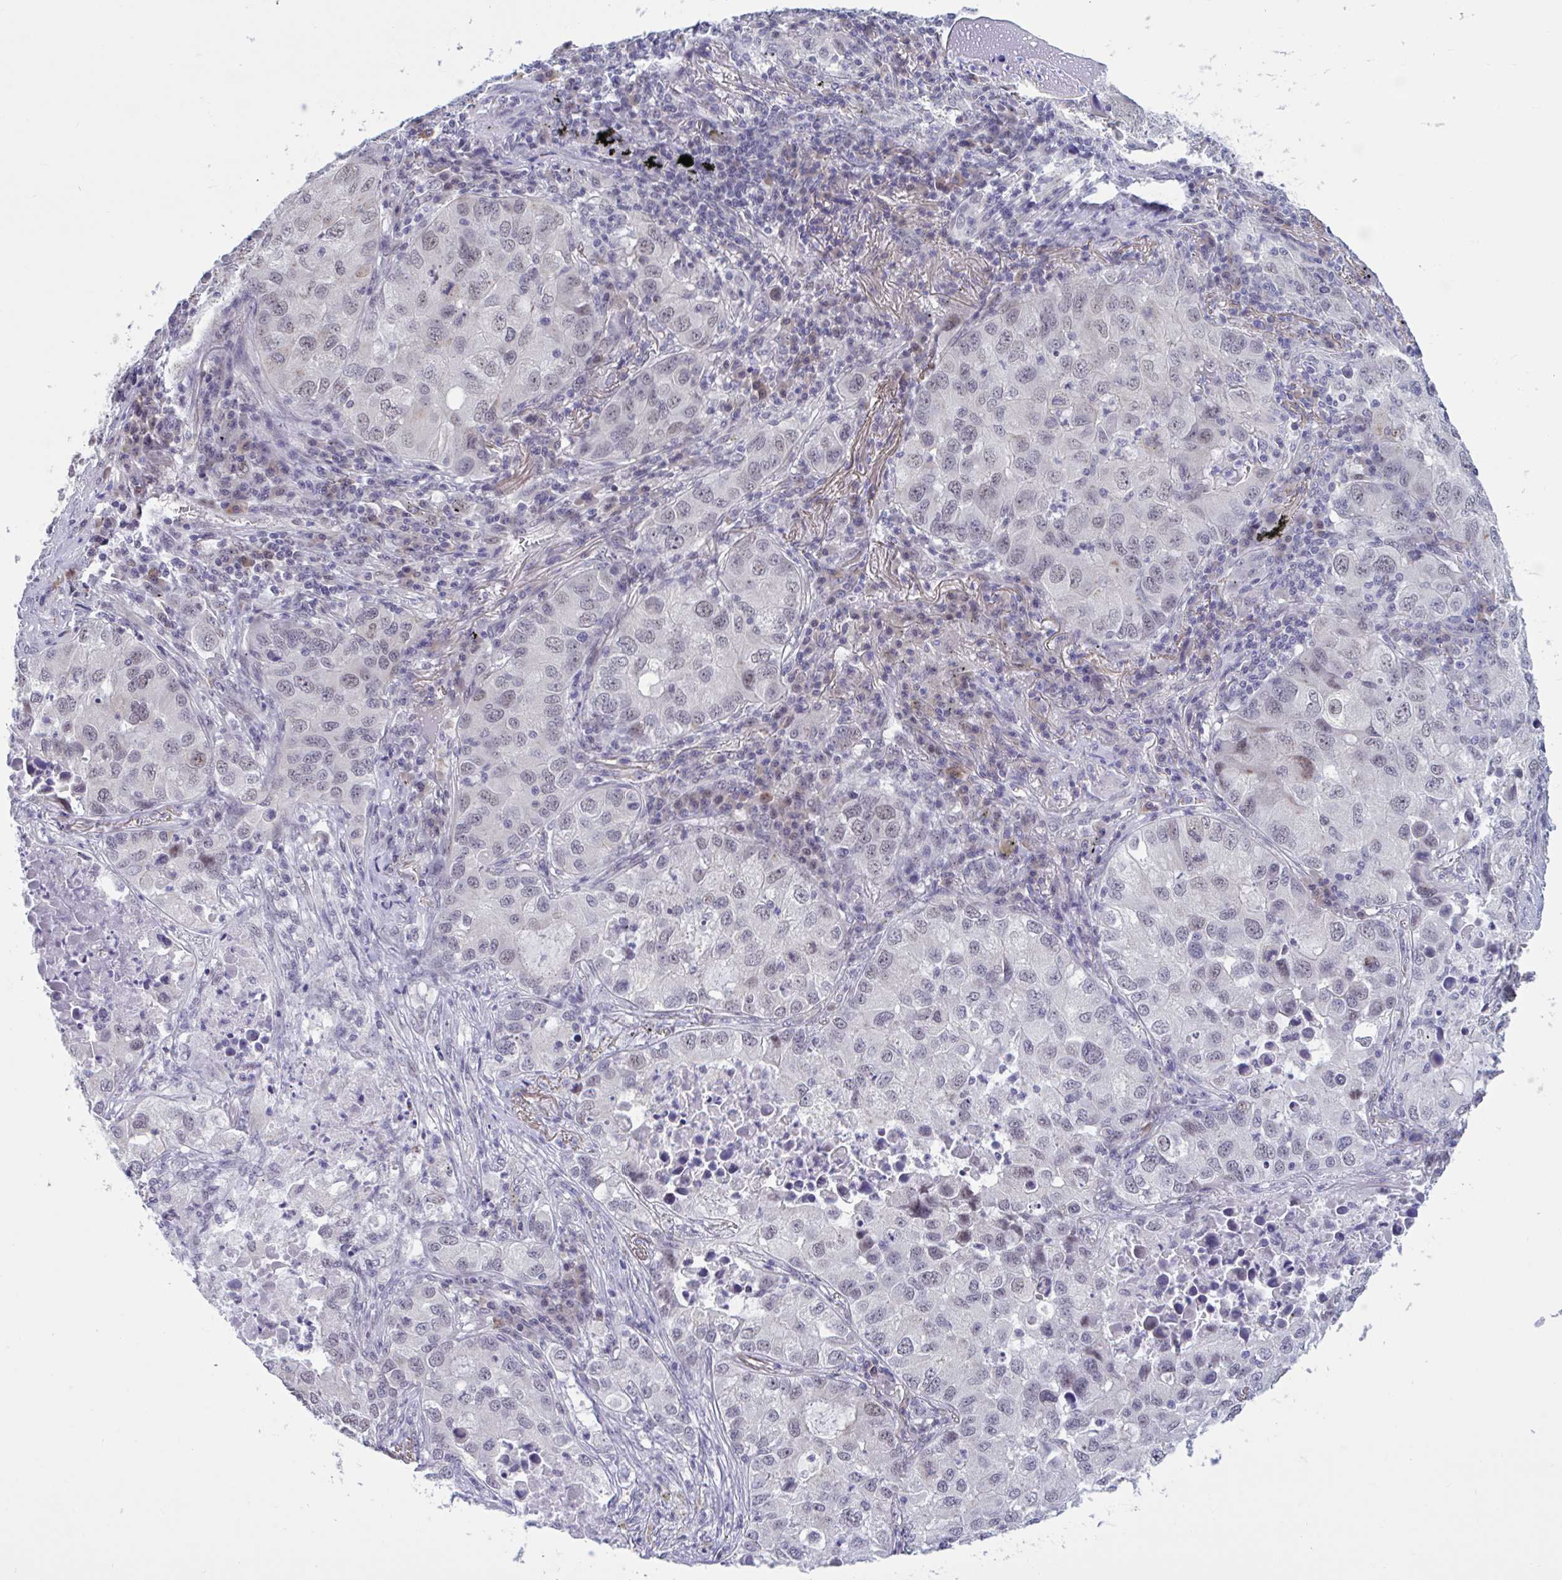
{"staining": {"intensity": "negative", "quantity": "none", "location": "none"}, "tissue": "lung cancer", "cell_type": "Tumor cells", "image_type": "cancer", "snomed": [{"axis": "morphology", "description": "Normal morphology"}, {"axis": "morphology", "description": "Adenocarcinoma, NOS"}, {"axis": "topography", "description": "Lymph node"}, {"axis": "topography", "description": "Lung"}], "caption": "Image shows no protein staining in tumor cells of lung adenocarcinoma tissue. The staining is performed using DAB brown chromogen with nuclei counter-stained in using hematoxylin.", "gene": "CNGB3", "patient": {"sex": "female", "age": 51}}